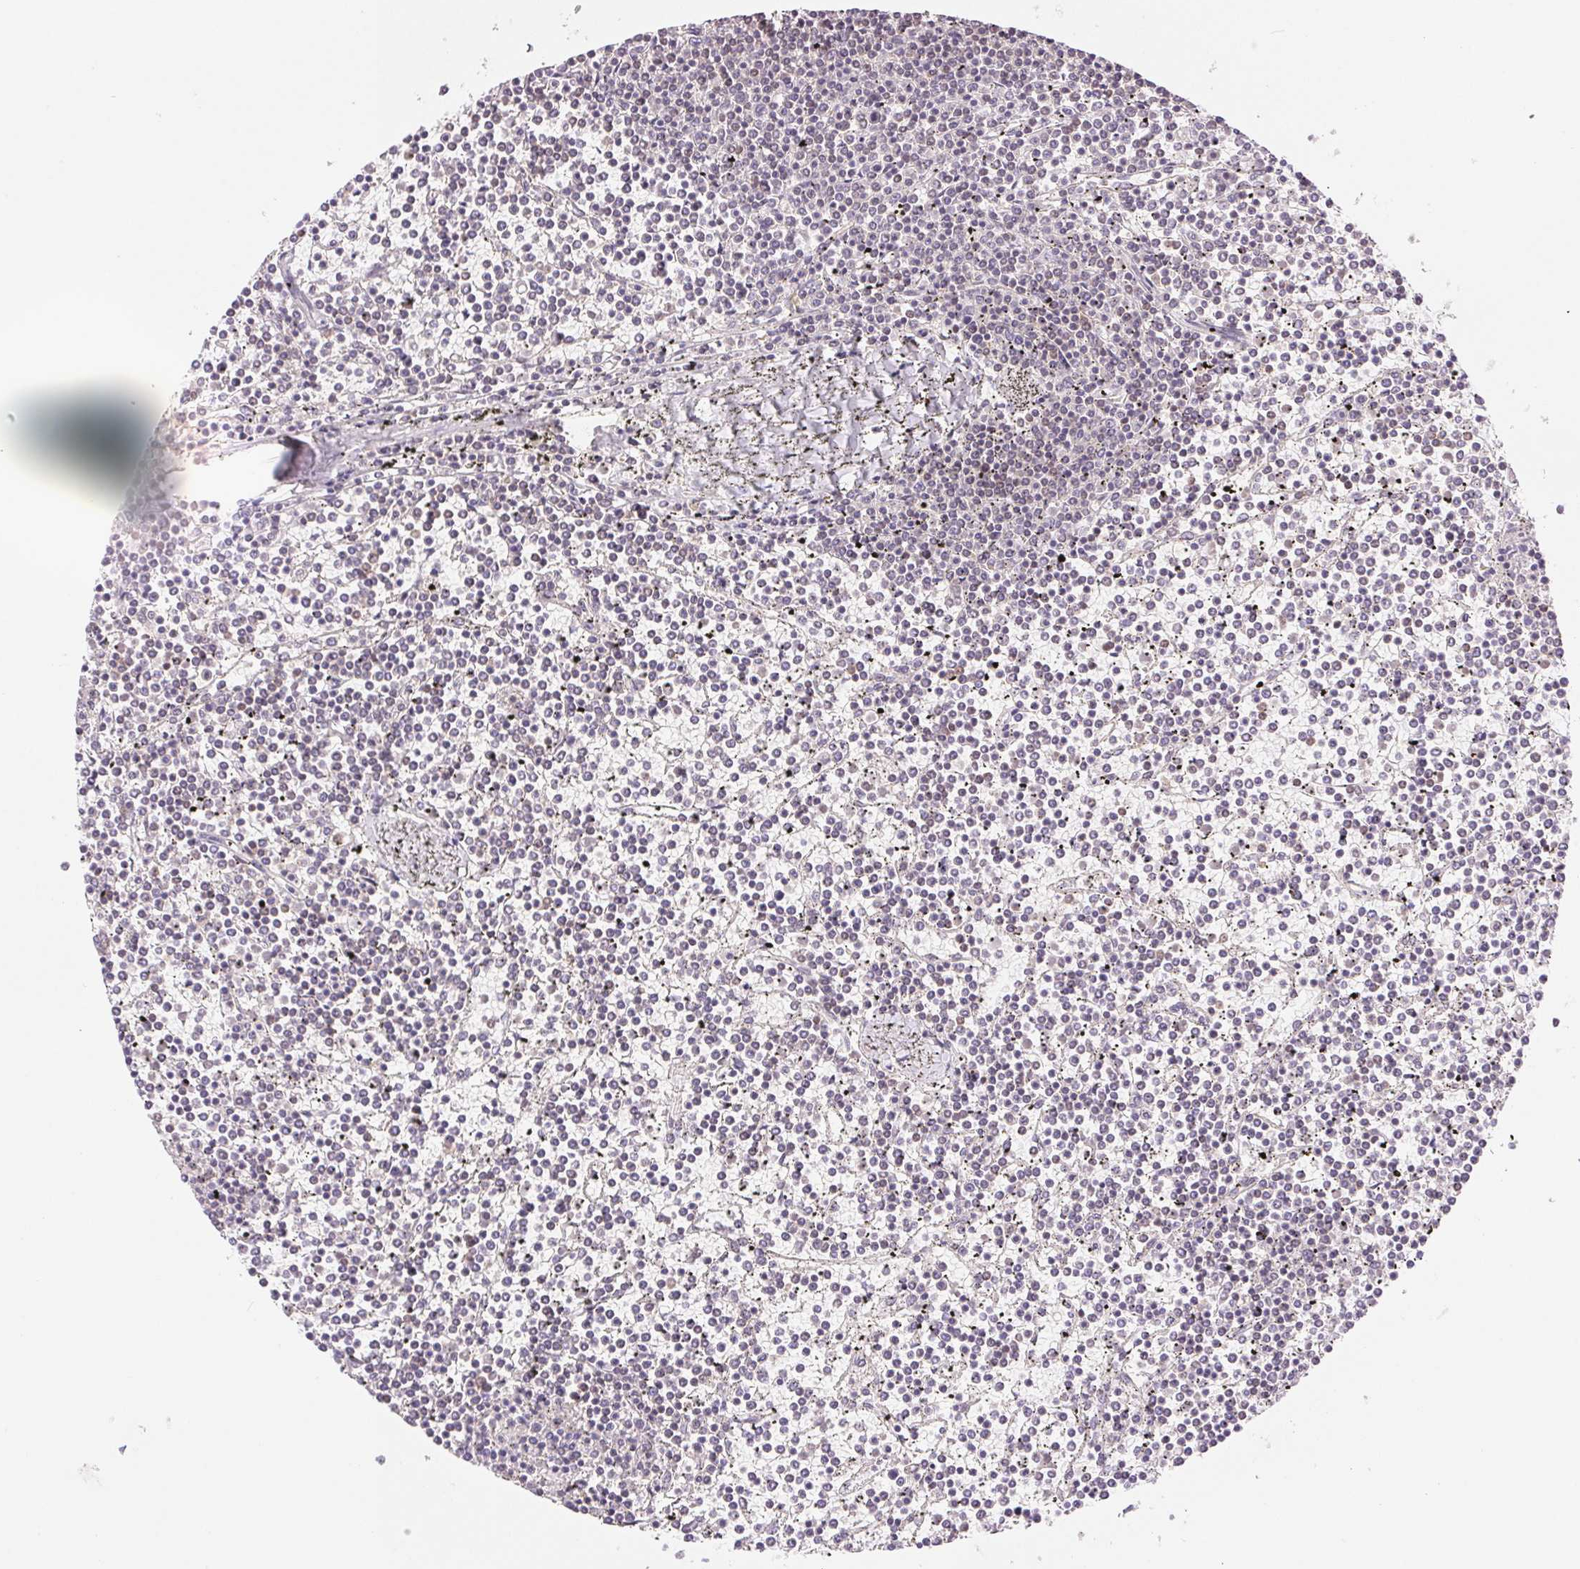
{"staining": {"intensity": "negative", "quantity": "none", "location": "none"}, "tissue": "lymphoma", "cell_type": "Tumor cells", "image_type": "cancer", "snomed": [{"axis": "morphology", "description": "Malignant lymphoma, non-Hodgkin's type, Low grade"}, {"axis": "topography", "description": "Spleen"}], "caption": "Low-grade malignant lymphoma, non-Hodgkin's type was stained to show a protein in brown. There is no significant expression in tumor cells. (DAB IHC visualized using brightfield microscopy, high magnification).", "gene": "RPRD1B", "patient": {"sex": "female", "age": 19}}